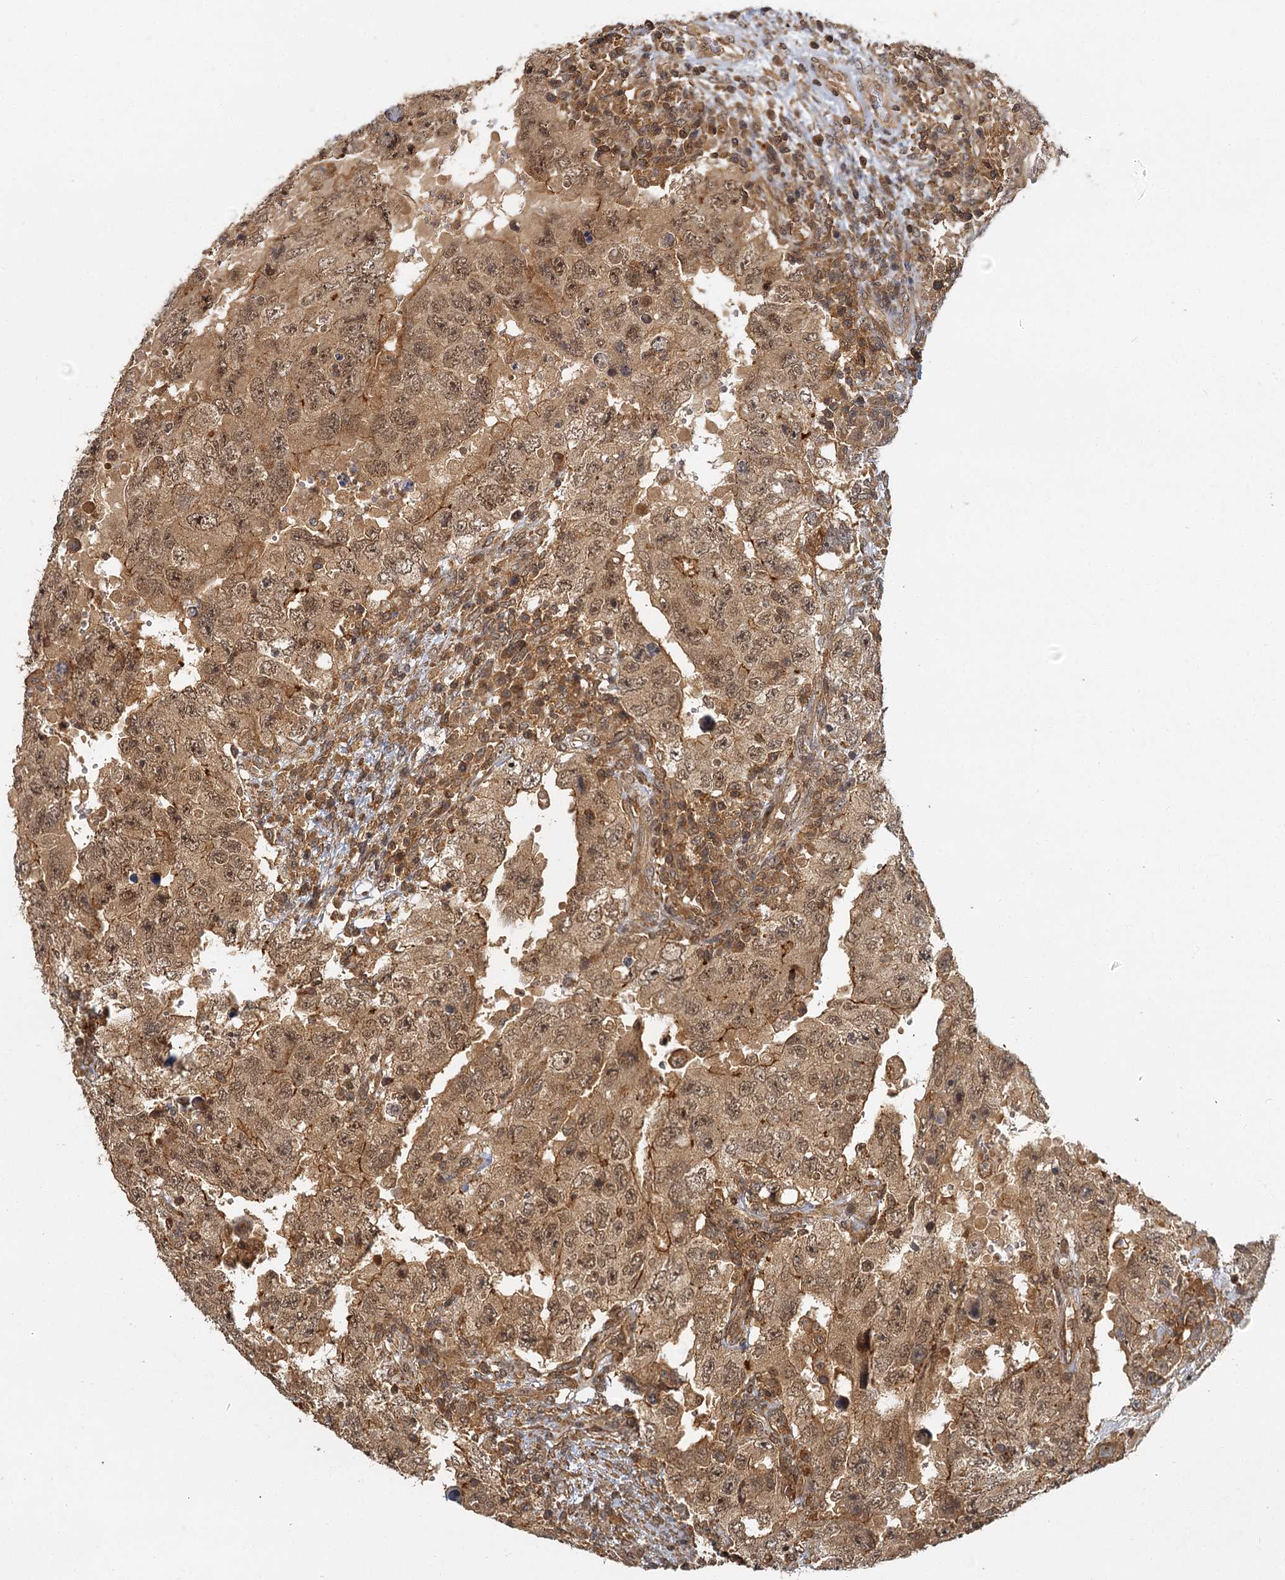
{"staining": {"intensity": "moderate", "quantity": ">75%", "location": "cytoplasmic/membranous,nuclear"}, "tissue": "testis cancer", "cell_type": "Tumor cells", "image_type": "cancer", "snomed": [{"axis": "morphology", "description": "Carcinoma, Embryonal, NOS"}, {"axis": "topography", "description": "Testis"}], "caption": "This micrograph shows immunohistochemistry (IHC) staining of testis embryonal carcinoma, with medium moderate cytoplasmic/membranous and nuclear staining in about >75% of tumor cells.", "gene": "ZNF549", "patient": {"sex": "male", "age": 26}}